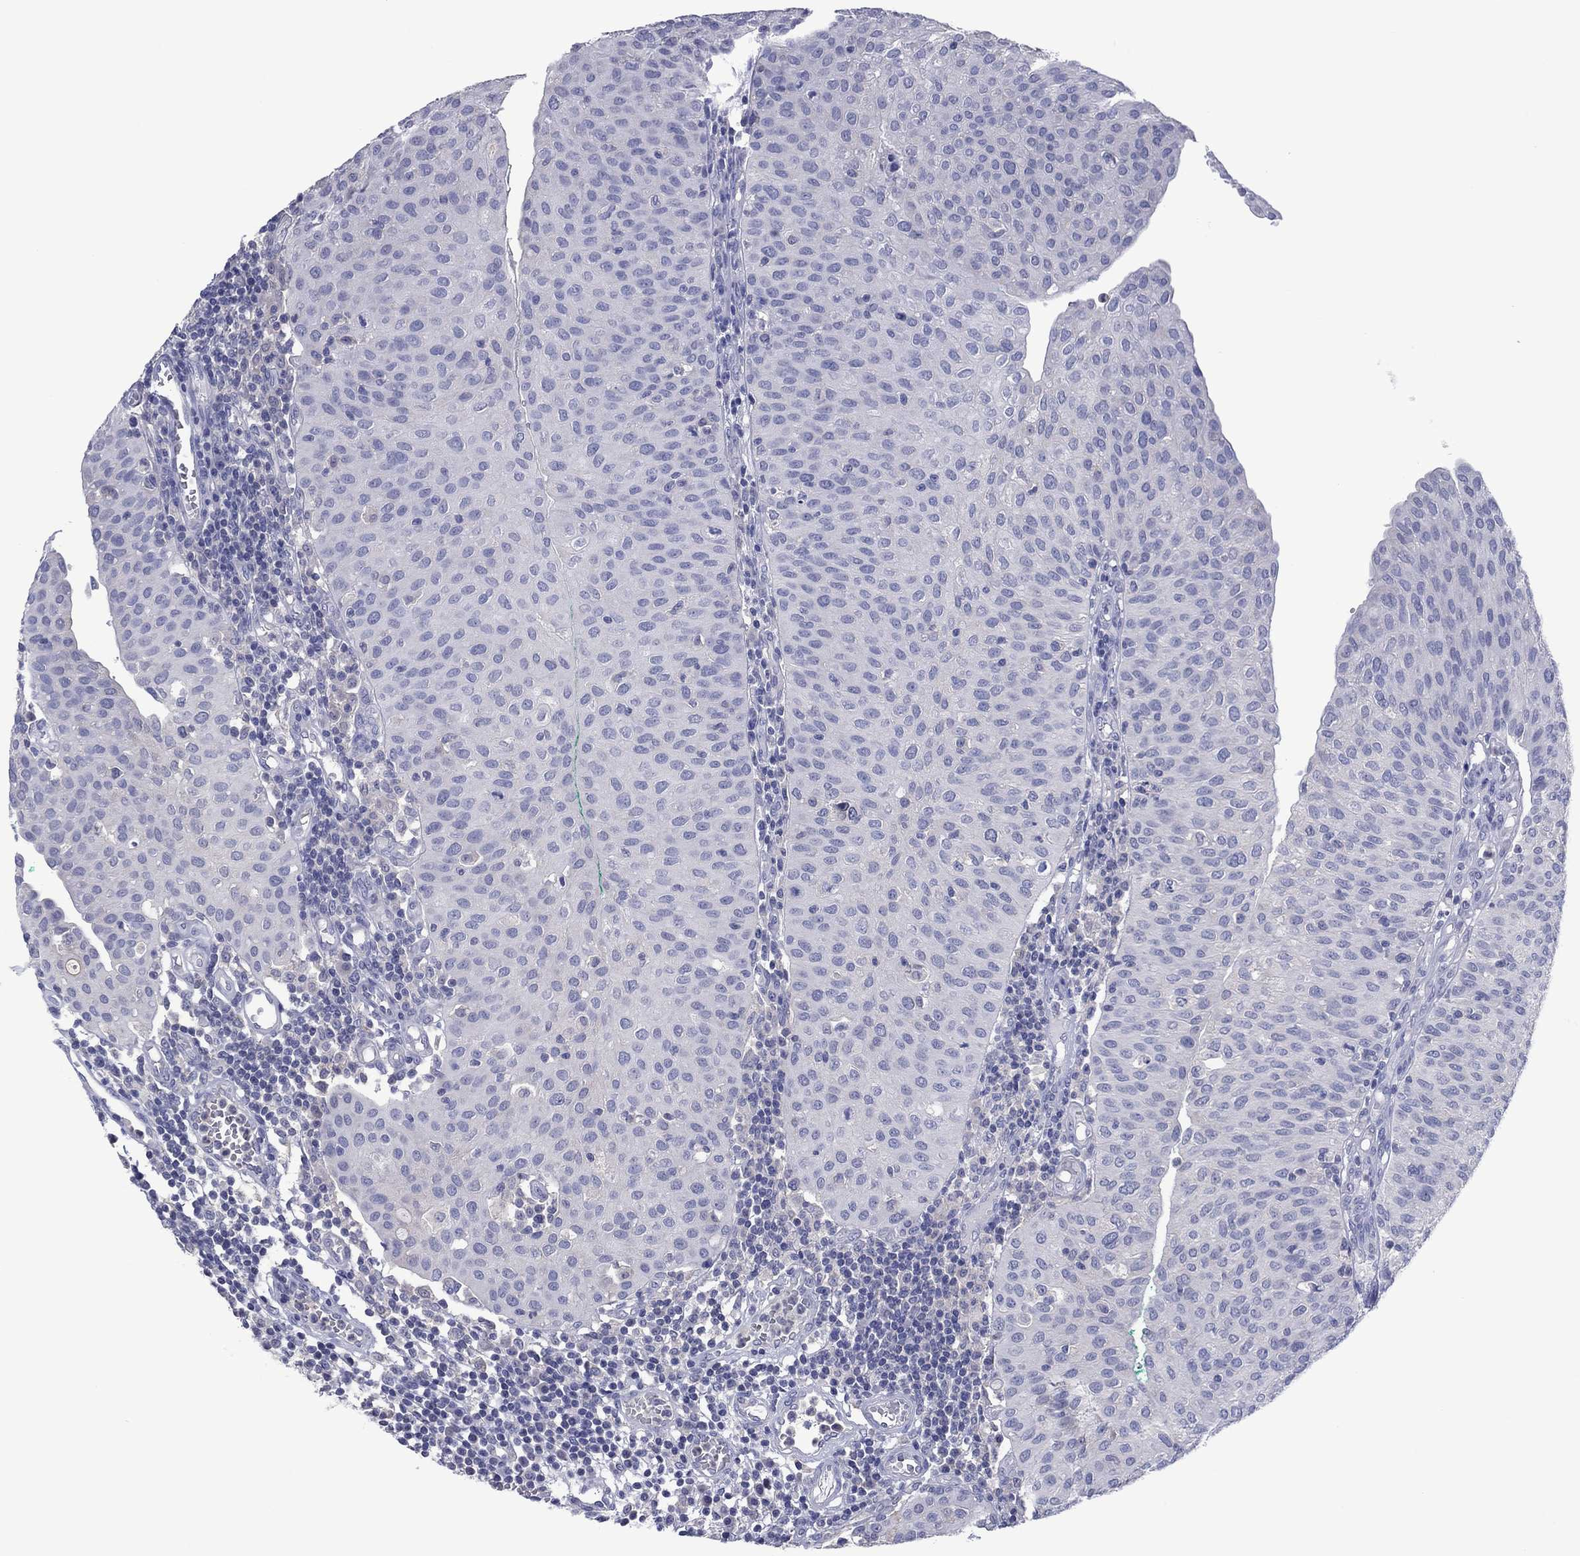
{"staining": {"intensity": "strong", "quantity": "<25%", "location": "cytoplasmic/membranous"}, "tissue": "urothelial cancer", "cell_type": "Tumor cells", "image_type": "cancer", "snomed": [{"axis": "morphology", "description": "Urothelial carcinoma, Low grade"}, {"axis": "topography", "description": "Urinary bladder"}], "caption": "A medium amount of strong cytoplasmic/membranous expression is appreciated in about <25% of tumor cells in urothelial cancer tissue. (DAB (3,3'-diaminobenzidine) IHC, brown staining for protein, blue staining for nuclei).", "gene": "FER1L6", "patient": {"sex": "male", "age": 54}}